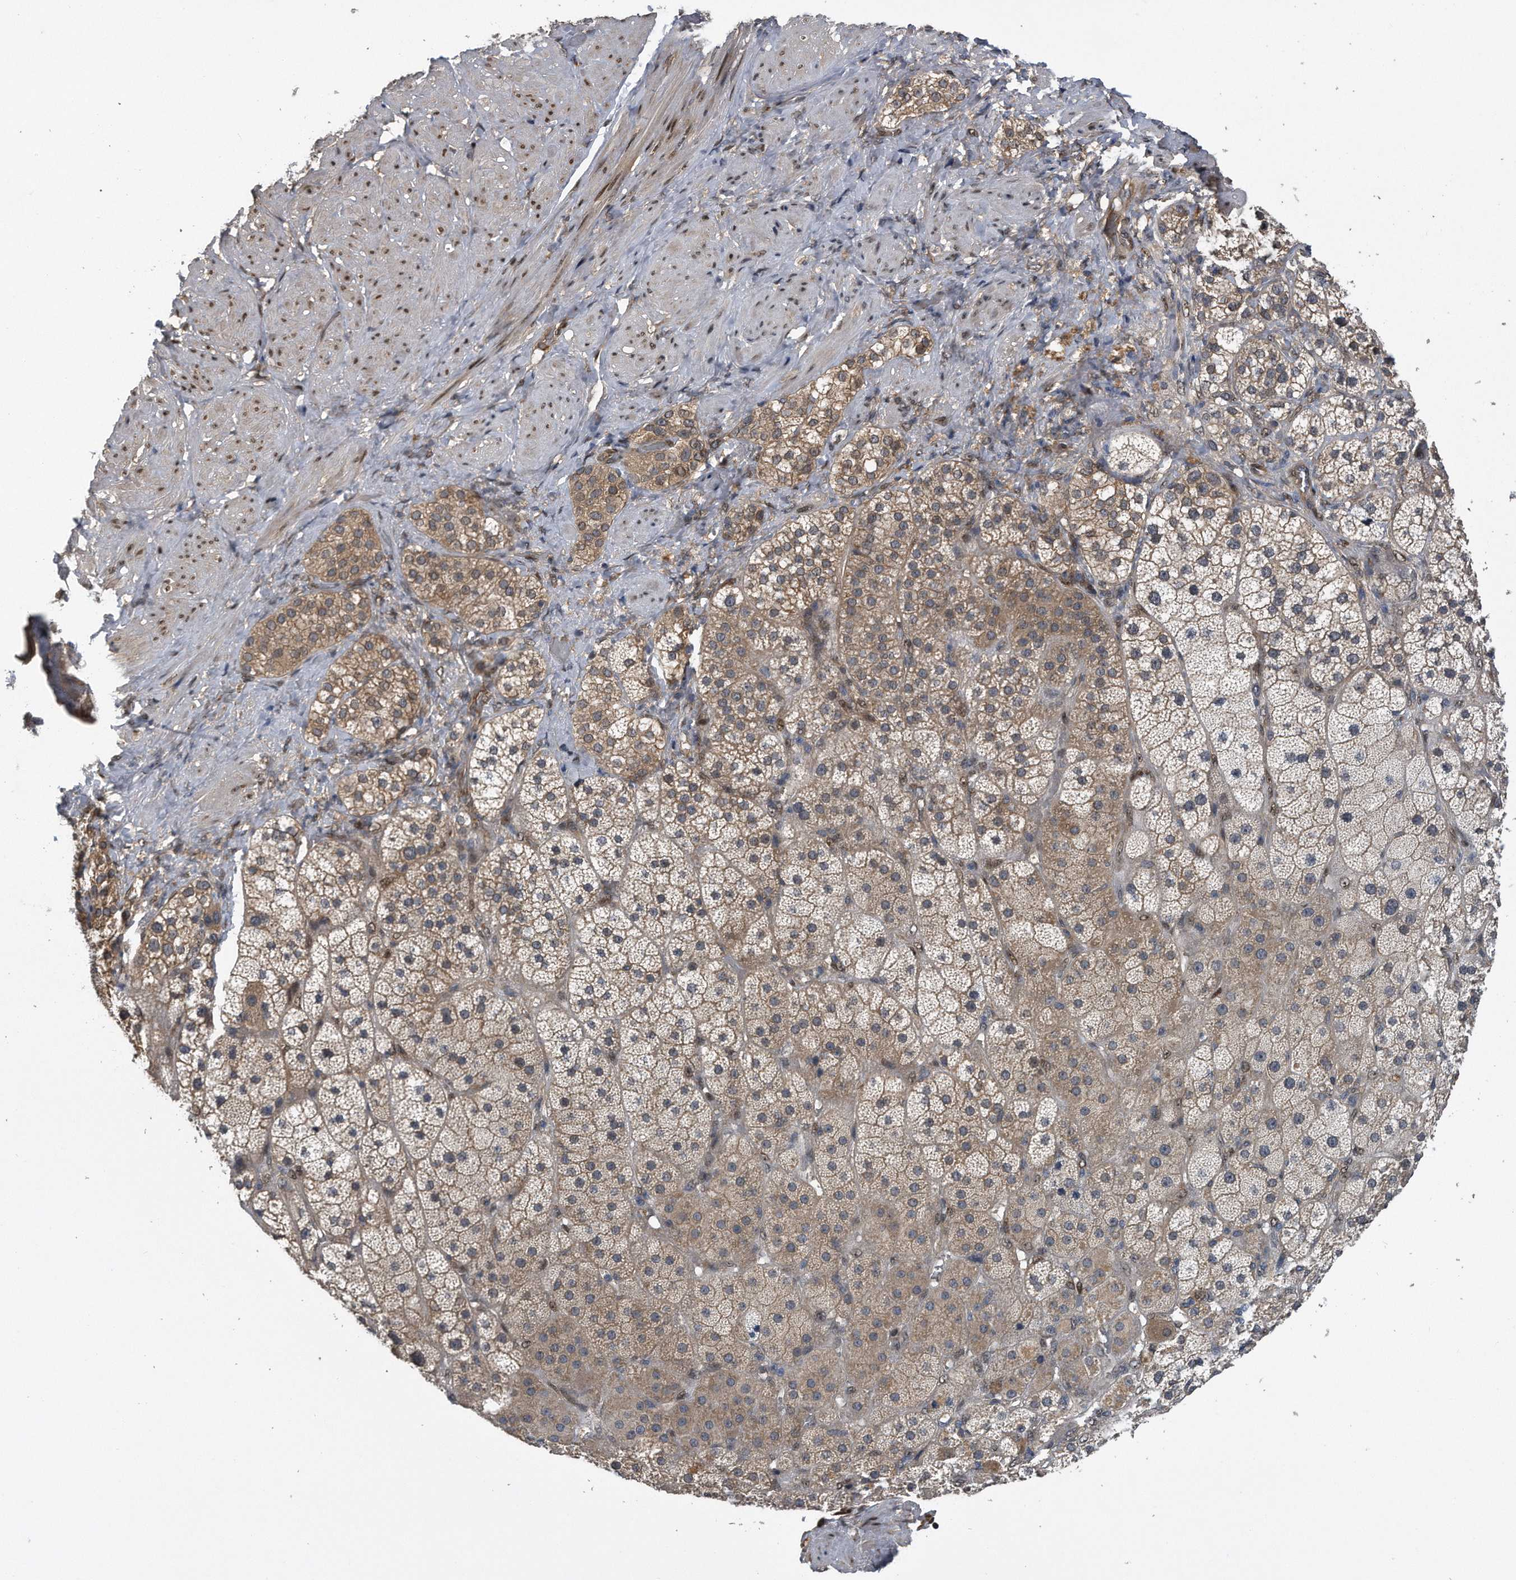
{"staining": {"intensity": "moderate", "quantity": ">75%", "location": "cytoplasmic/membranous"}, "tissue": "adrenal gland", "cell_type": "Glandular cells", "image_type": "normal", "snomed": [{"axis": "morphology", "description": "Normal tissue, NOS"}, {"axis": "topography", "description": "Adrenal gland"}], "caption": "A medium amount of moderate cytoplasmic/membranous staining is present in approximately >75% of glandular cells in normal adrenal gland.", "gene": "ZNF79", "patient": {"sex": "male", "age": 57}}